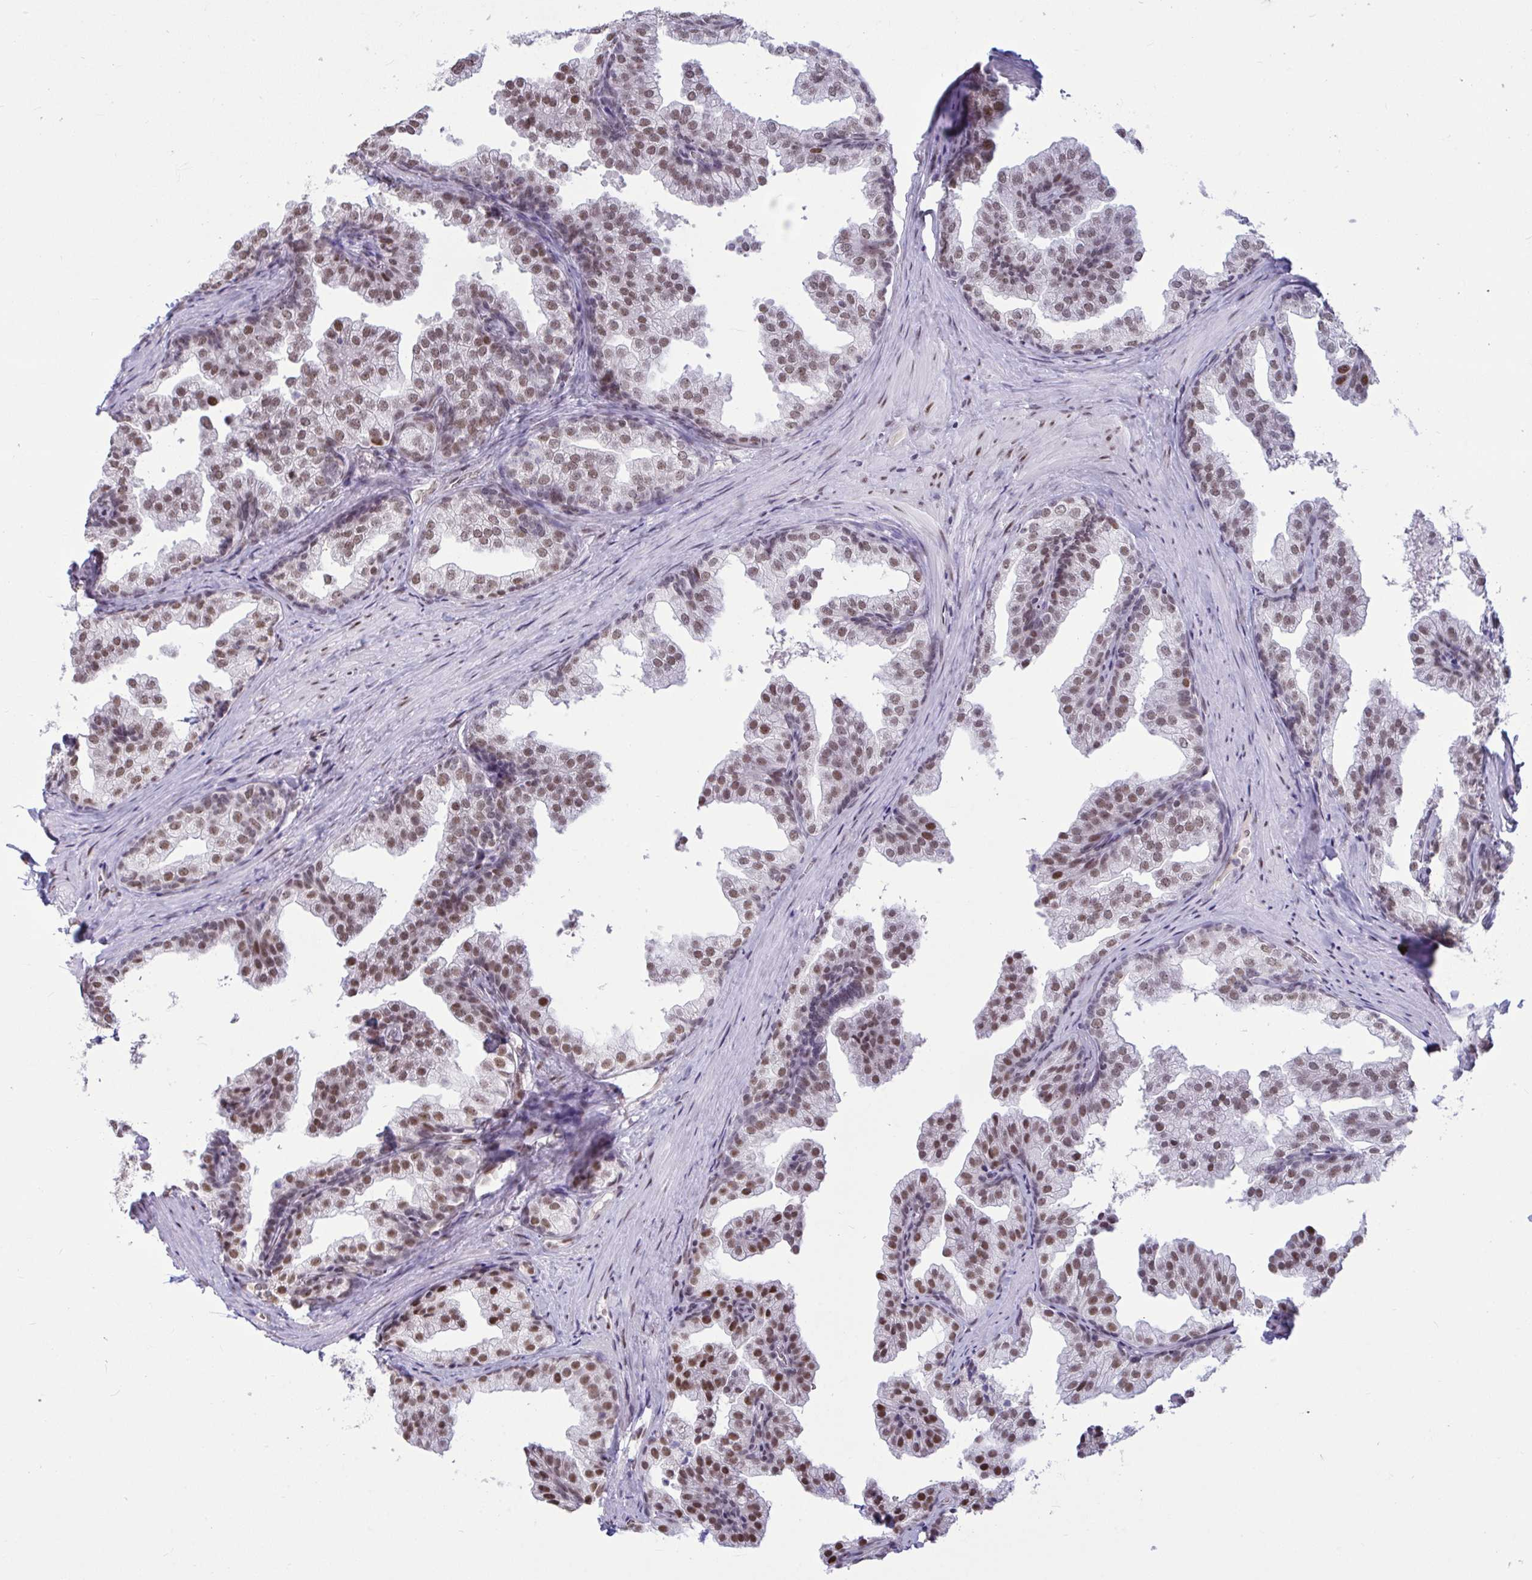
{"staining": {"intensity": "moderate", "quantity": ">75%", "location": "nuclear"}, "tissue": "prostate", "cell_type": "Glandular cells", "image_type": "normal", "snomed": [{"axis": "morphology", "description": "Normal tissue, NOS"}, {"axis": "topography", "description": "Prostate"}], "caption": "An IHC micrograph of unremarkable tissue is shown. Protein staining in brown shows moderate nuclear positivity in prostate within glandular cells. (Brightfield microscopy of DAB IHC at high magnification).", "gene": "CBFA2T2", "patient": {"sex": "male", "age": 37}}